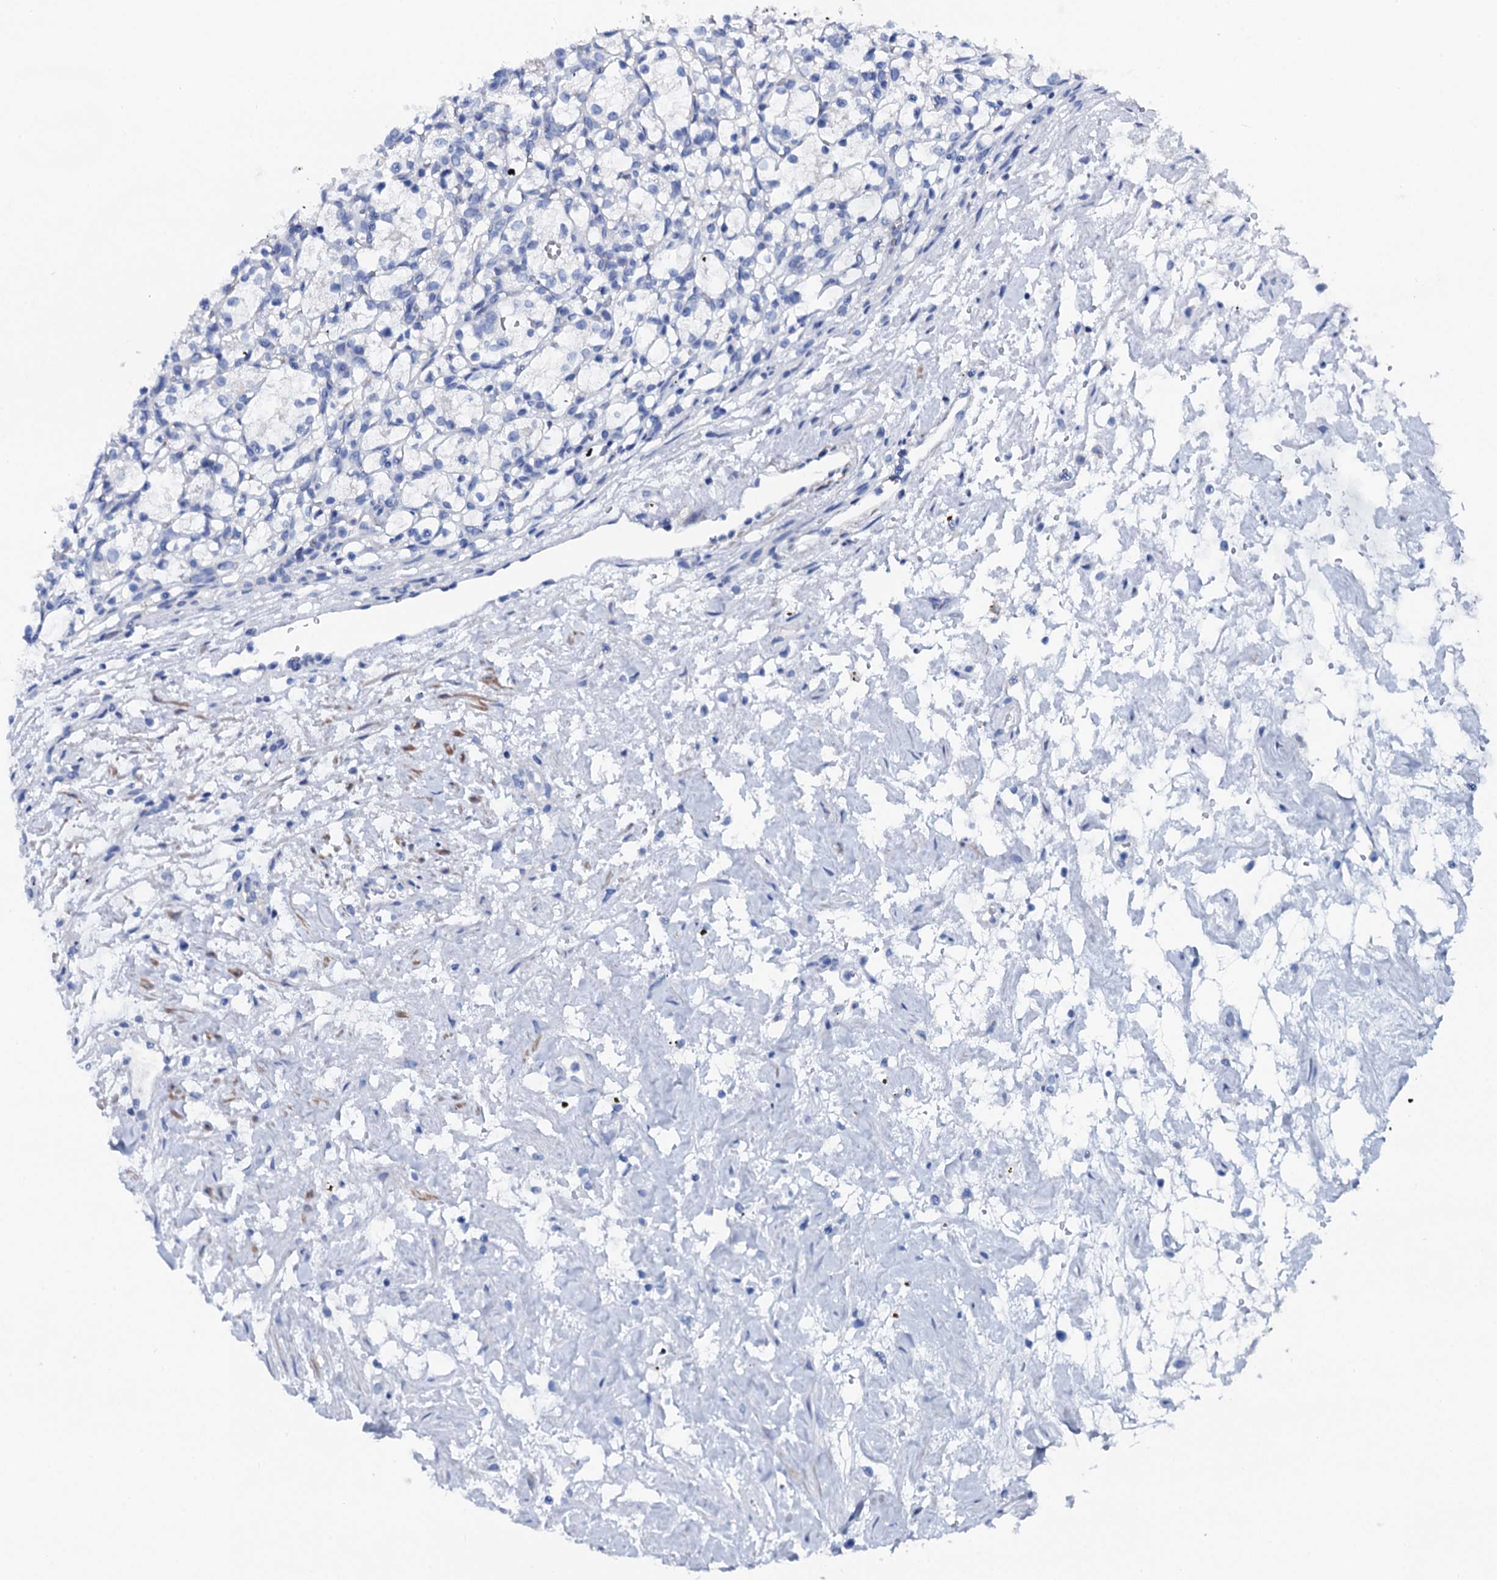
{"staining": {"intensity": "negative", "quantity": "none", "location": "none"}, "tissue": "renal cancer", "cell_type": "Tumor cells", "image_type": "cancer", "snomed": [{"axis": "morphology", "description": "Adenocarcinoma, NOS"}, {"axis": "topography", "description": "Kidney"}], "caption": "IHC of renal adenocarcinoma demonstrates no expression in tumor cells. The staining was performed using DAB to visualize the protein expression in brown, while the nuclei were stained in blue with hematoxylin (Magnification: 20x).", "gene": "GYS2", "patient": {"sex": "female", "age": 69}}